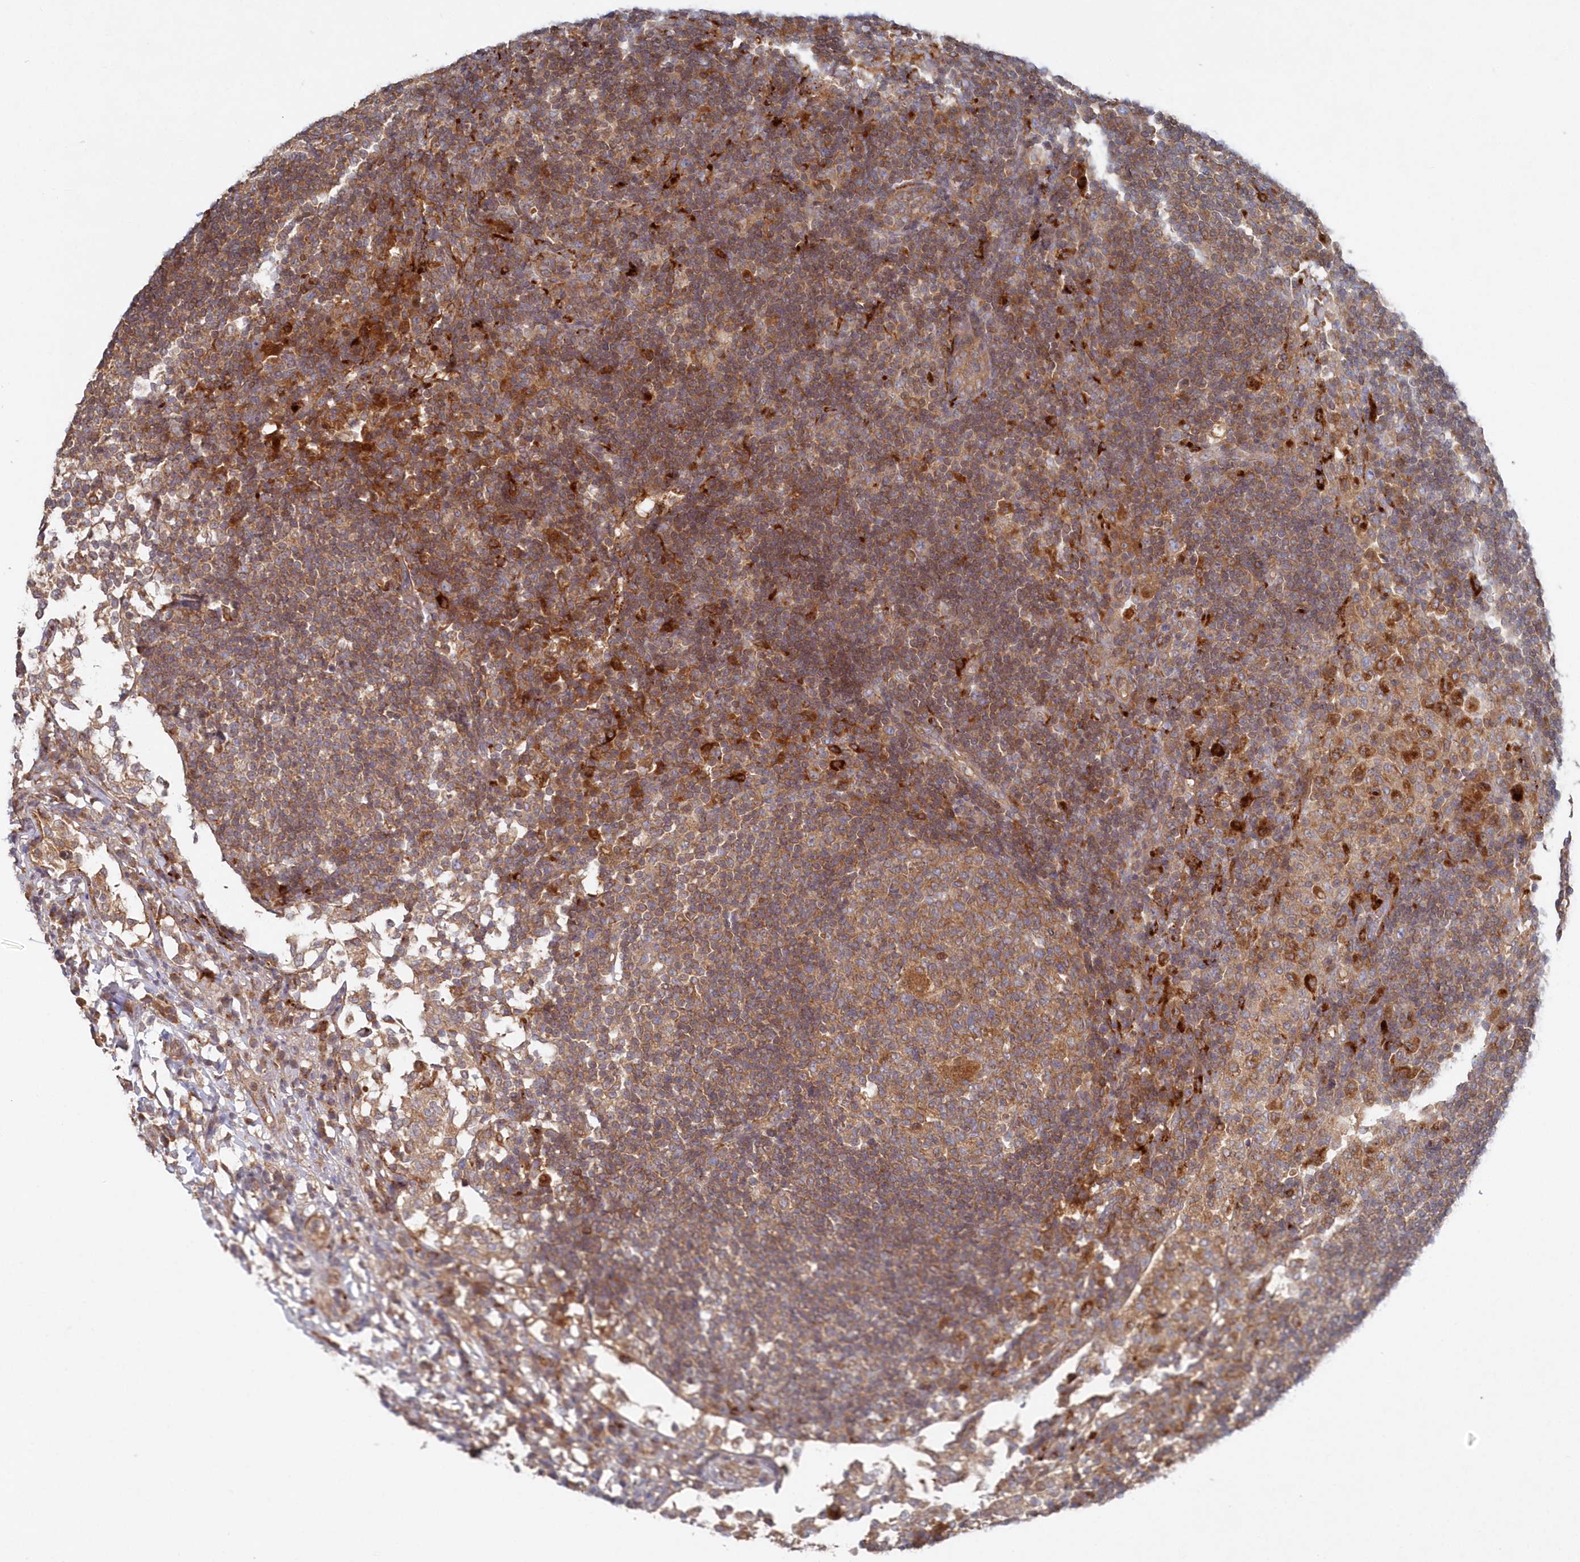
{"staining": {"intensity": "moderate", "quantity": ">75%", "location": "cytoplasmic/membranous"}, "tissue": "lymph node", "cell_type": "Germinal center cells", "image_type": "normal", "snomed": [{"axis": "morphology", "description": "Normal tissue, NOS"}, {"axis": "topography", "description": "Lymph node"}], "caption": "A brown stain highlights moderate cytoplasmic/membranous positivity of a protein in germinal center cells of normal lymph node.", "gene": "ASNSD1", "patient": {"sex": "female", "age": 53}}